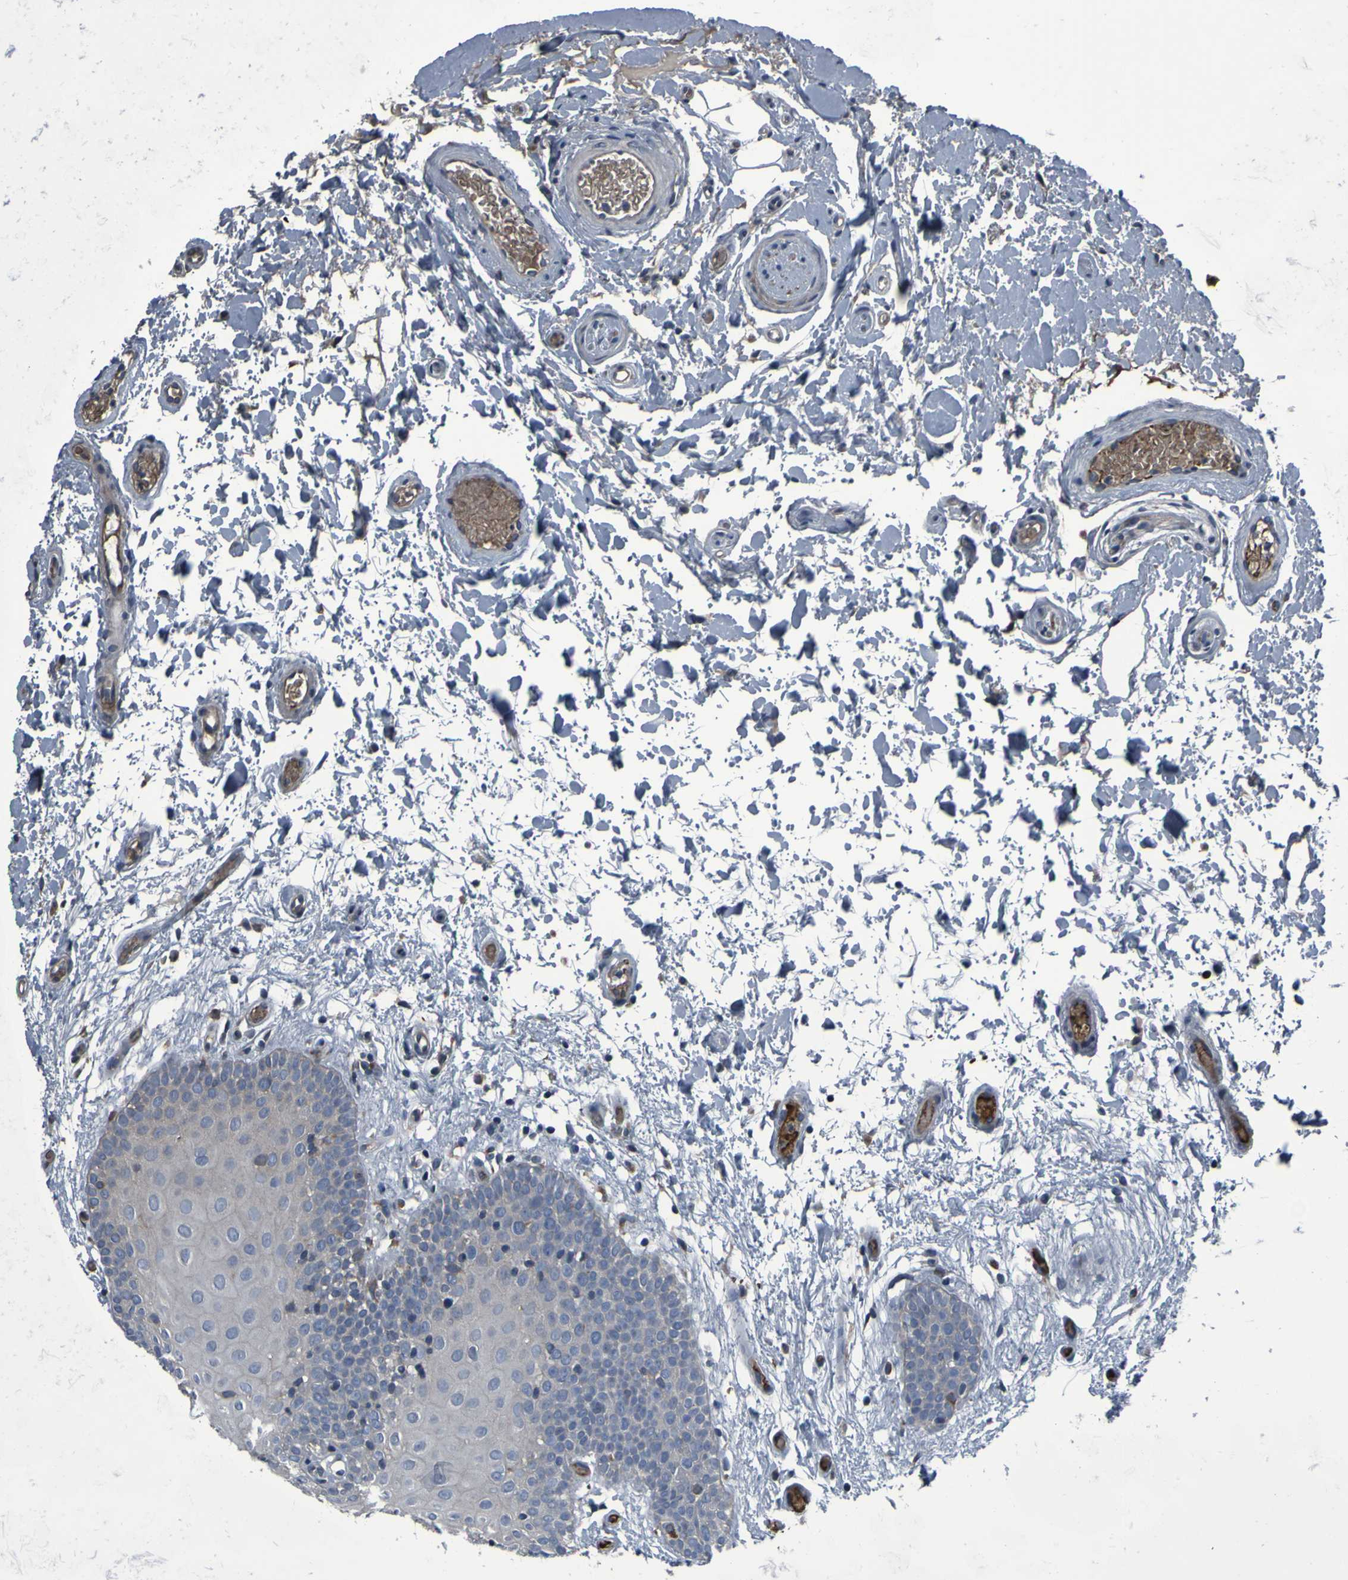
{"staining": {"intensity": "negative", "quantity": "none", "location": "none"}, "tissue": "oral mucosa", "cell_type": "Squamous epithelial cells", "image_type": "normal", "snomed": [{"axis": "morphology", "description": "Normal tissue, NOS"}, {"axis": "morphology", "description": "Squamous cell carcinoma, NOS"}, {"axis": "topography", "description": "Skeletal muscle"}, {"axis": "topography", "description": "Oral tissue"}, {"axis": "topography", "description": "Head-Neck"}], "caption": "Squamous epithelial cells are negative for brown protein staining in normal oral mucosa. Nuclei are stained in blue.", "gene": "GRAMD1A", "patient": {"sex": "male", "age": 71}}